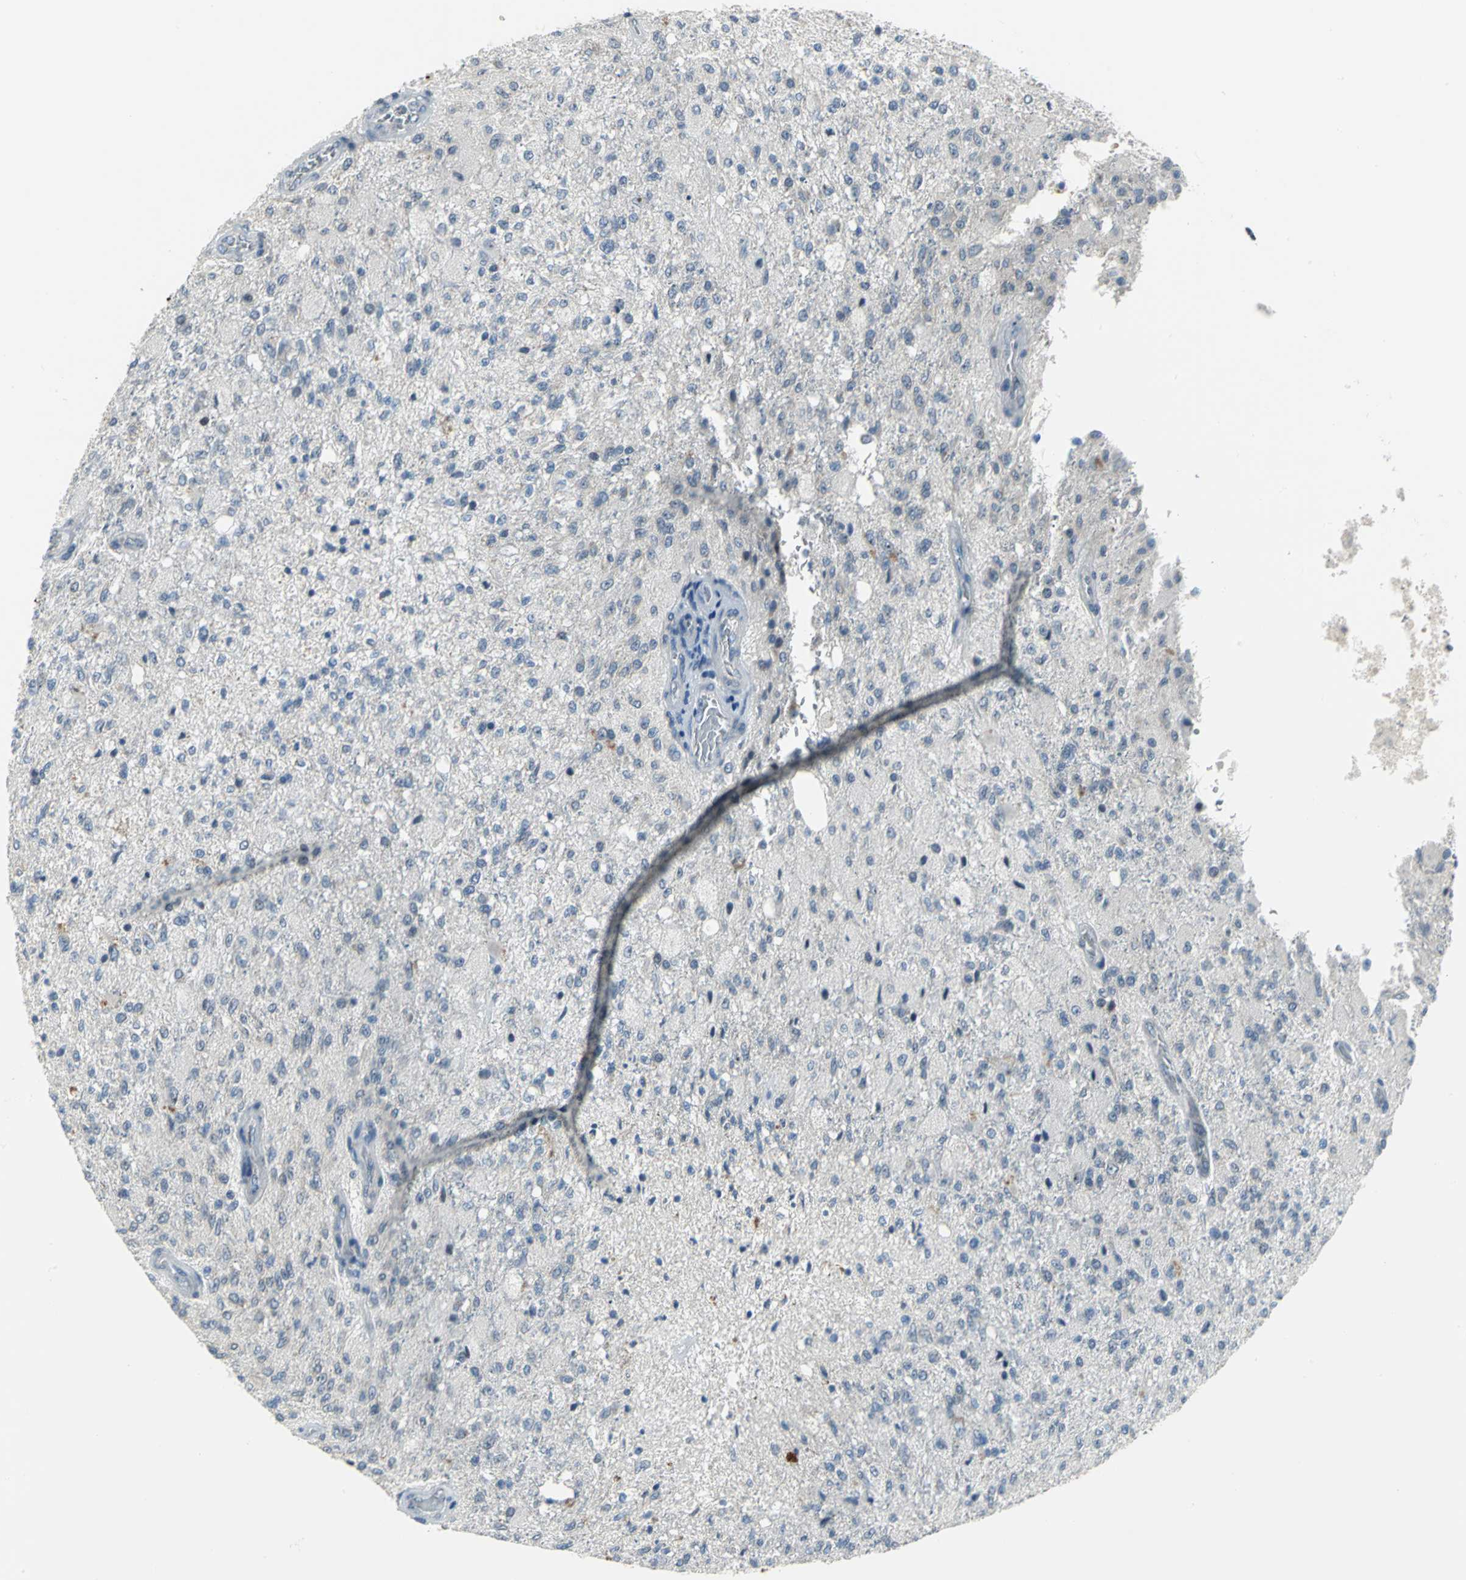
{"staining": {"intensity": "weak", "quantity": "25%-75%", "location": "nuclear"}, "tissue": "glioma", "cell_type": "Tumor cells", "image_type": "cancer", "snomed": [{"axis": "morphology", "description": "Normal tissue, NOS"}, {"axis": "morphology", "description": "Glioma, malignant, High grade"}, {"axis": "topography", "description": "Cerebral cortex"}], "caption": "Weak nuclear expression for a protein is present in about 25%-75% of tumor cells of malignant glioma (high-grade) using immunohistochemistry (IHC).", "gene": "MYBBP1A", "patient": {"sex": "male", "age": 77}}